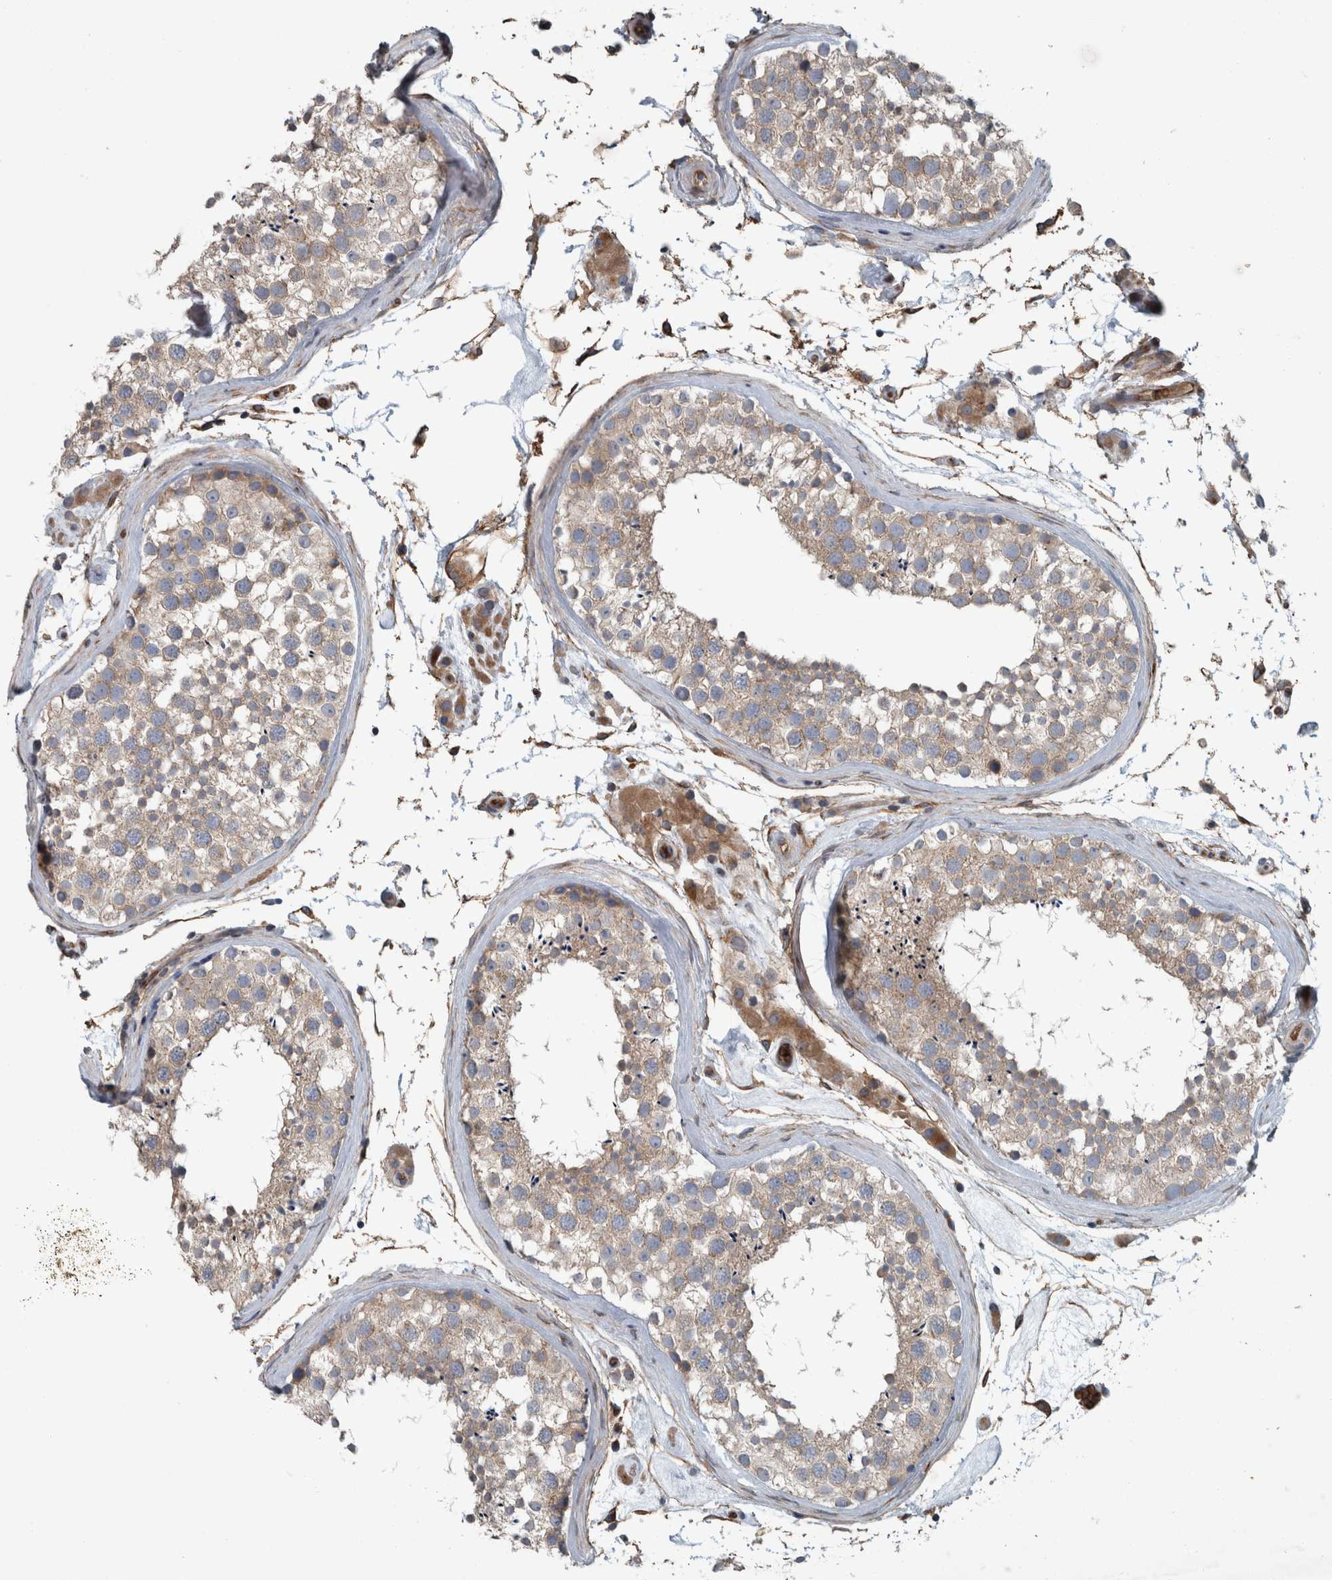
{"staining": {"intensity": "weak", "quantity": ">75%", "location": "cytoplasmic/membranous"}, "tissue": "testis", "cell_type": "Cells in seminiferous ducts", "image_type": "normal", "snomed": [{"axis": "morphology", "description": "Normal tissue, NOS"}, {"axis": "topography", "description": "Testis"}], "caption": "Protein expression analysis of benign testis reveals weak cytoplasmic/membranous positivity in approximately >75% of cells in seminiferous ducts. (brown staining indicates protein expression, while blue staining denotes nuclei).", "gene": "GLT8D2", "patient": {"sex": "male", "age": 46}}